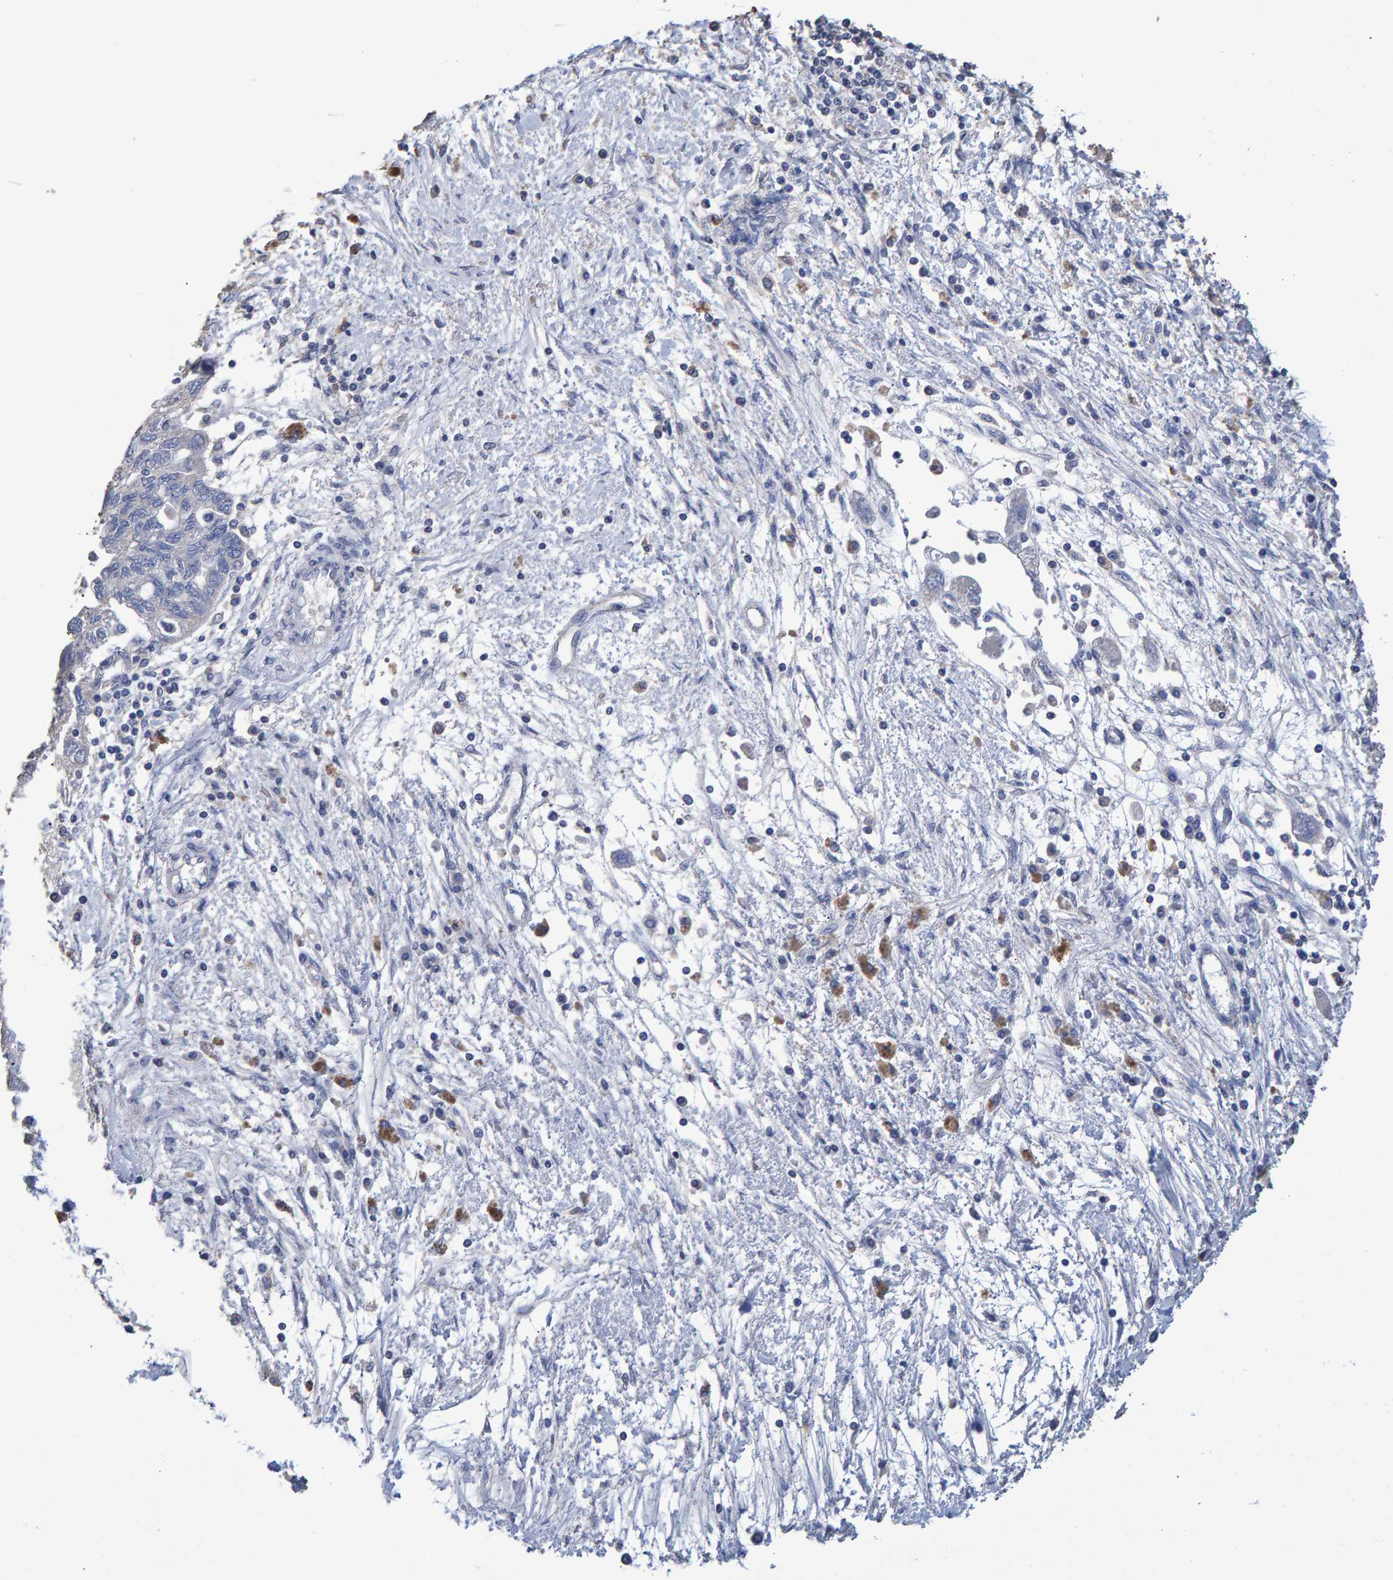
{"staining": {"intensity": "negative", "quantity": "none", "location": "none"}, "tissue": "ovarian cancer", "cell_type": "Tumor cells", "image_type": "cancer", "snomed": [{"axis": "morphology", "description": "Carcinoma, NOS"}, {"axis": "morphology", "description": "Cystadenocarcinoma, serous, NOS"}, {"axis": "topography", "description": "Ovary"}], "caption": "Tumor cells show no significant protein positivity in ovarian cancer (carcinoma). (IHC, brightfield microscopy, high magnification).", "gene": "HEMGN", "patient": {"sex": "female", "age": 69}}